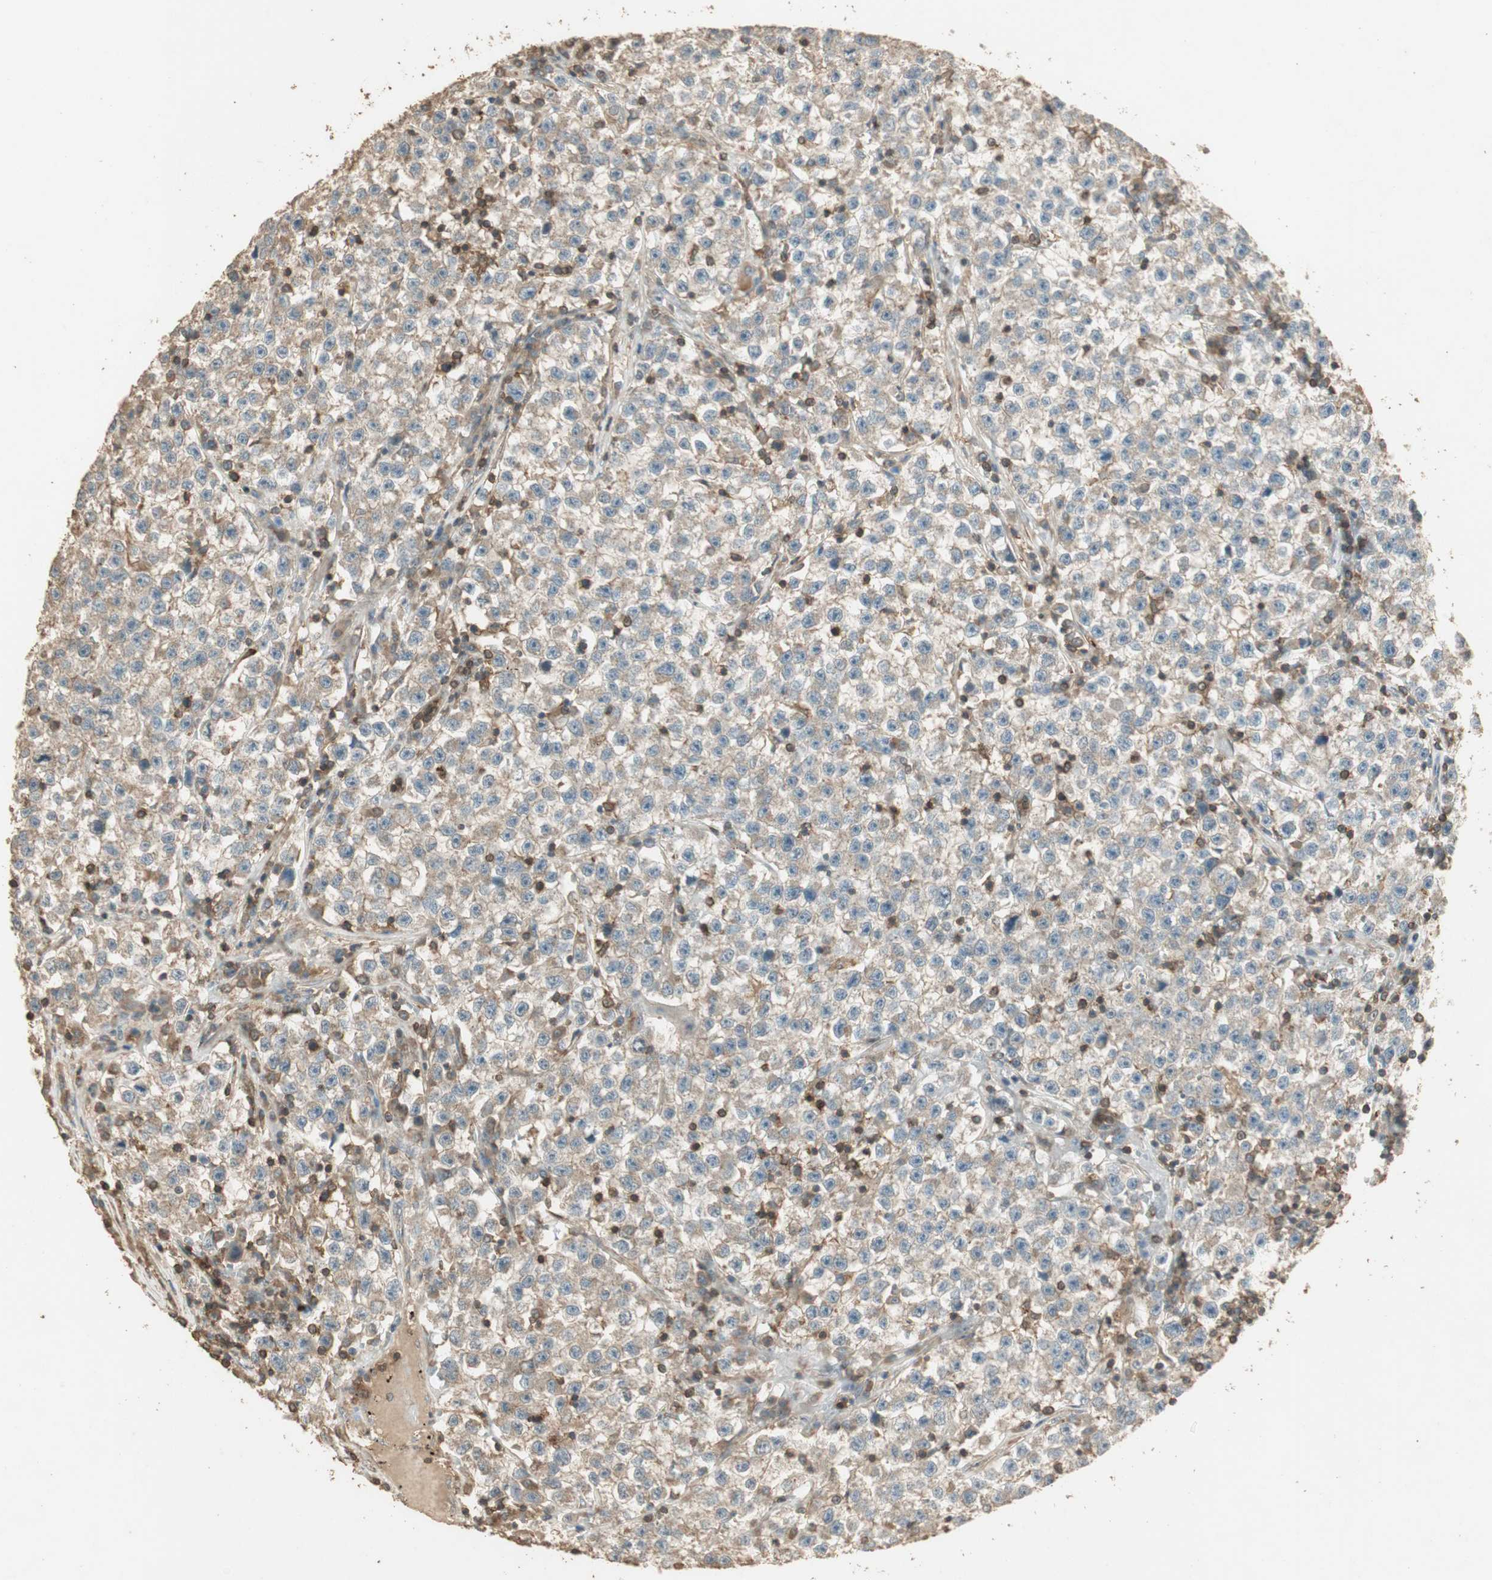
{"staining": {"intensity": "negative", "quantity": "none", "location": "none"}, "tissue": "testis cancer", "cell_type": "Tumor cells", "image_type": "cancer", "snomed": [{"axis": "morphology", "description": "Seminoma, NOS"}, {"axis": "topography", "description": "Testis"}], "caption": "Testis cancer (seminoma) stained for a protein using immunohistochemistry demonstrates no staining tumor cells.", "gene": "USP2", "patient": {"sex": "male", "age": 22}}